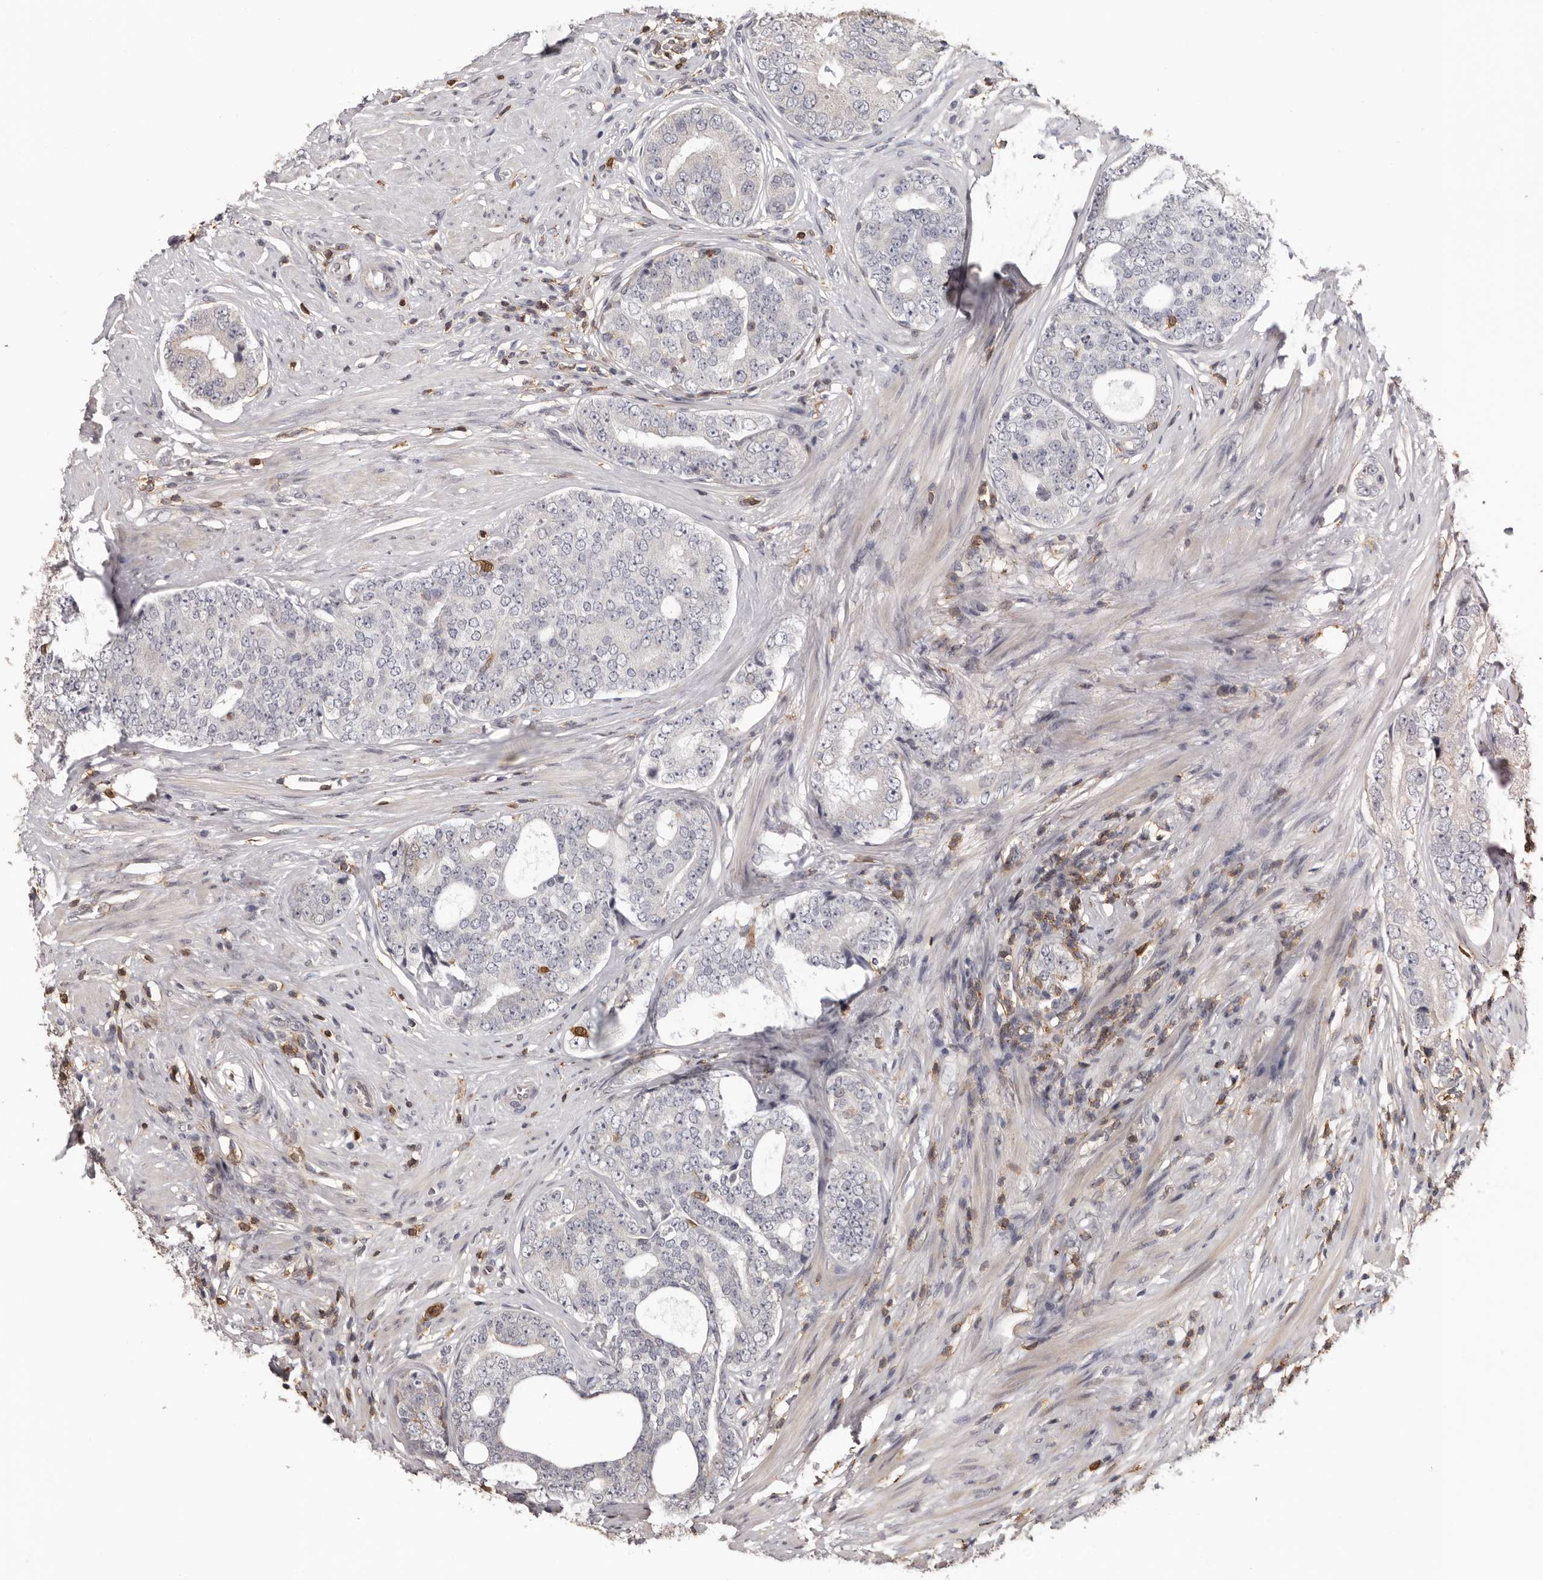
{"staining": {"intensity": "negative", "quantity": "none", "location": "none"}, "tissue": "prostate cancer", "cell_type": "Tumor cells", "image_type": "cancer", "snomed": [{"axis": "morphology", "description": "Adenocarcinoma, High grade"}, {"axis": "topography", "description": "Prostate"}], "caption": "Immunohistochemistry photomicrograph of human prostate cancer stained for a protein (brown), which displays no staining in tumor cells.", "gene": "PRR12", "patient": {"sex": "male", "age": 56}}